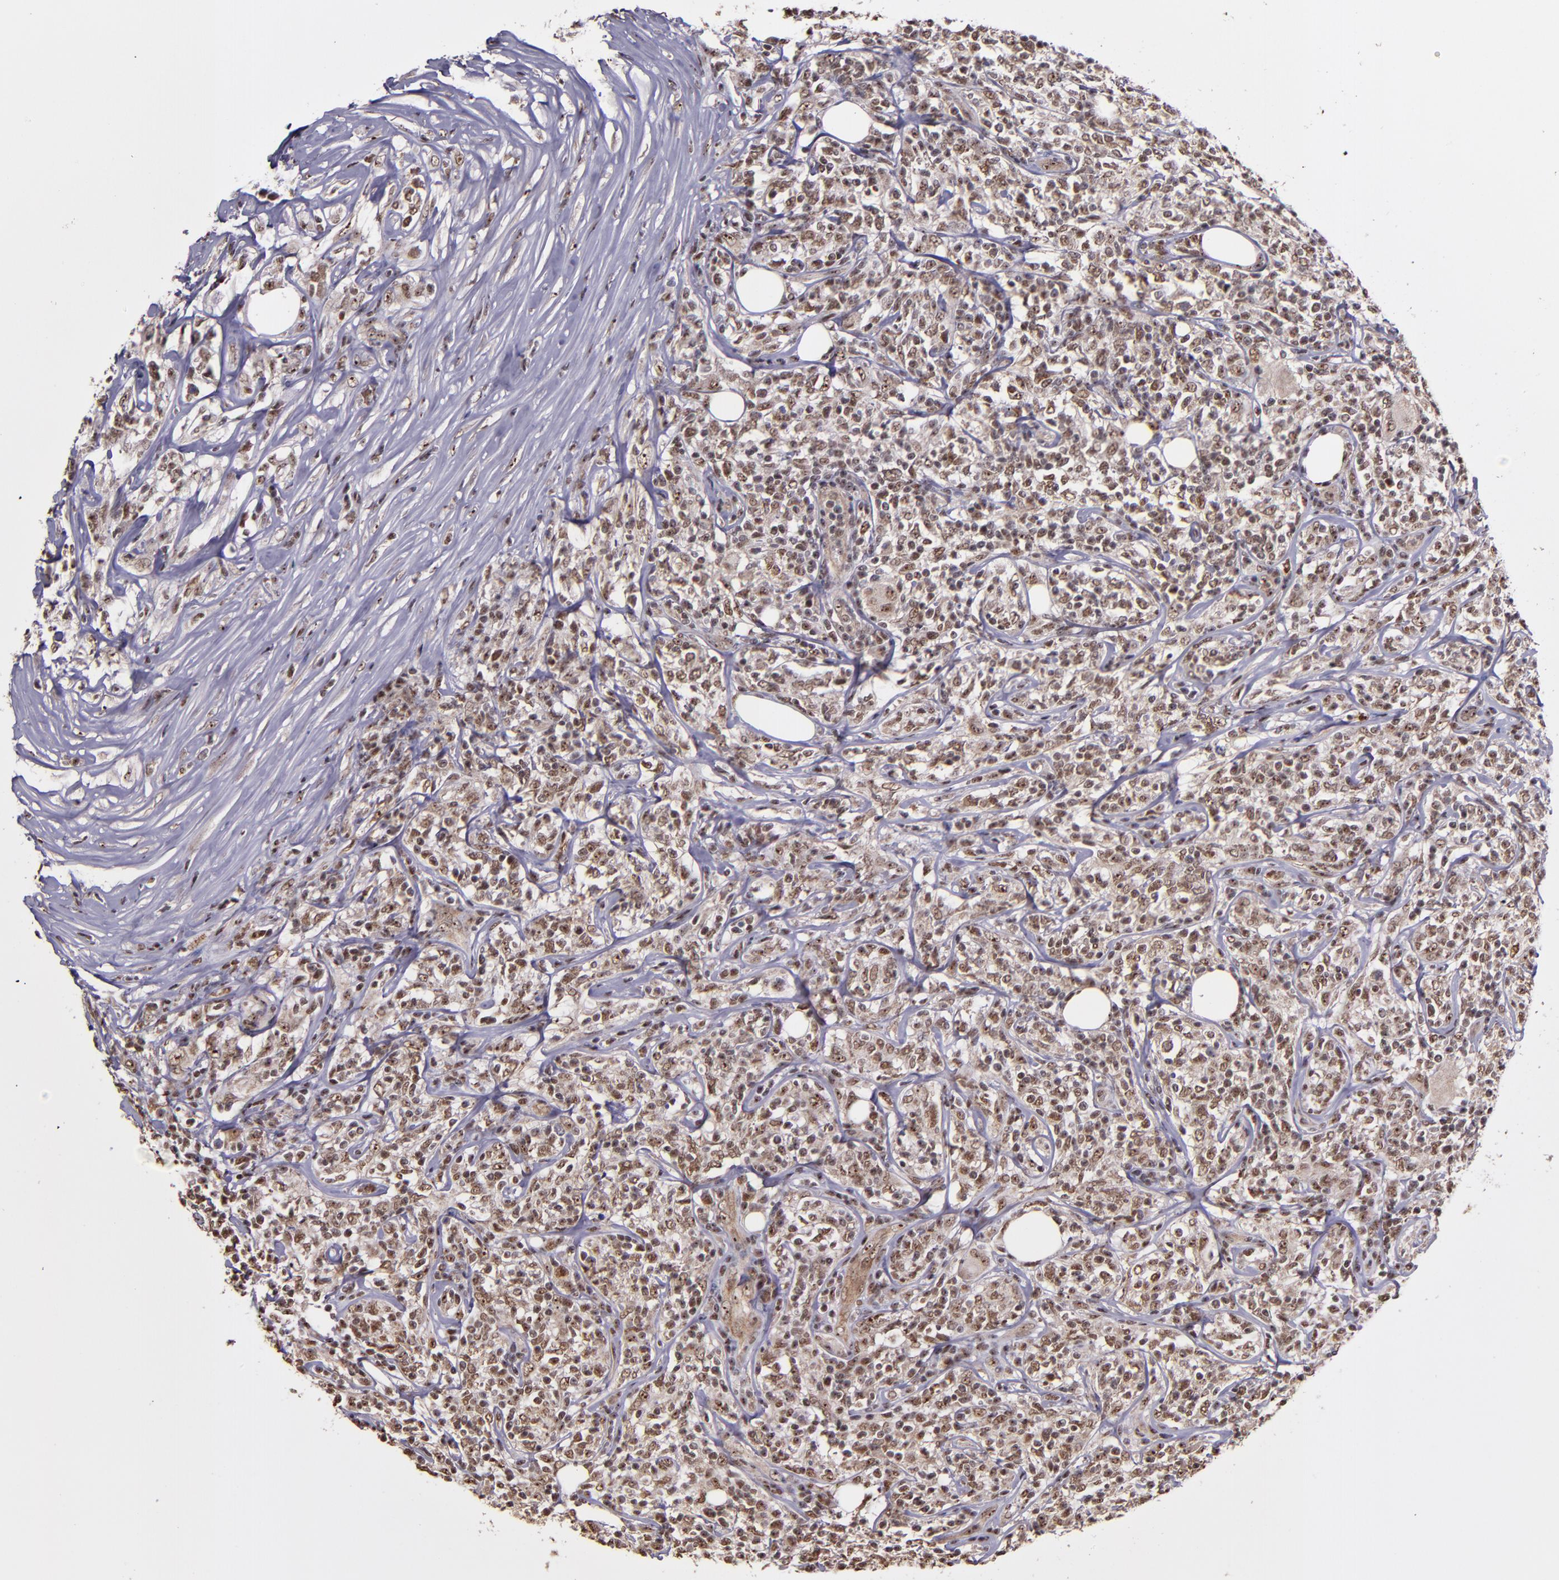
{"staining": {"intensity": "moderate", "quantity": ">75%", "location": "nuclear"}, "tissue": "lymphoma", "cell_type": "Tumor cells", "image_type": "cancer", "snomed": [{"axis": "morphology", "description": "Malignant lymphoma, non-Hodgkin's type, High grade"}, {"axis": "topography", "description": "Lymph node"}], "caption": "DAB (3,3'-diaminobenzidine) immunohistochemical staining of human malignant lymphoma, non-Hodgkin's type (high-grade) exhibits moderate nuclear protein positivity in about >75% of tumor cells.", "gene": "CECR2", "patient": {"sex": "female", "age": 84}}